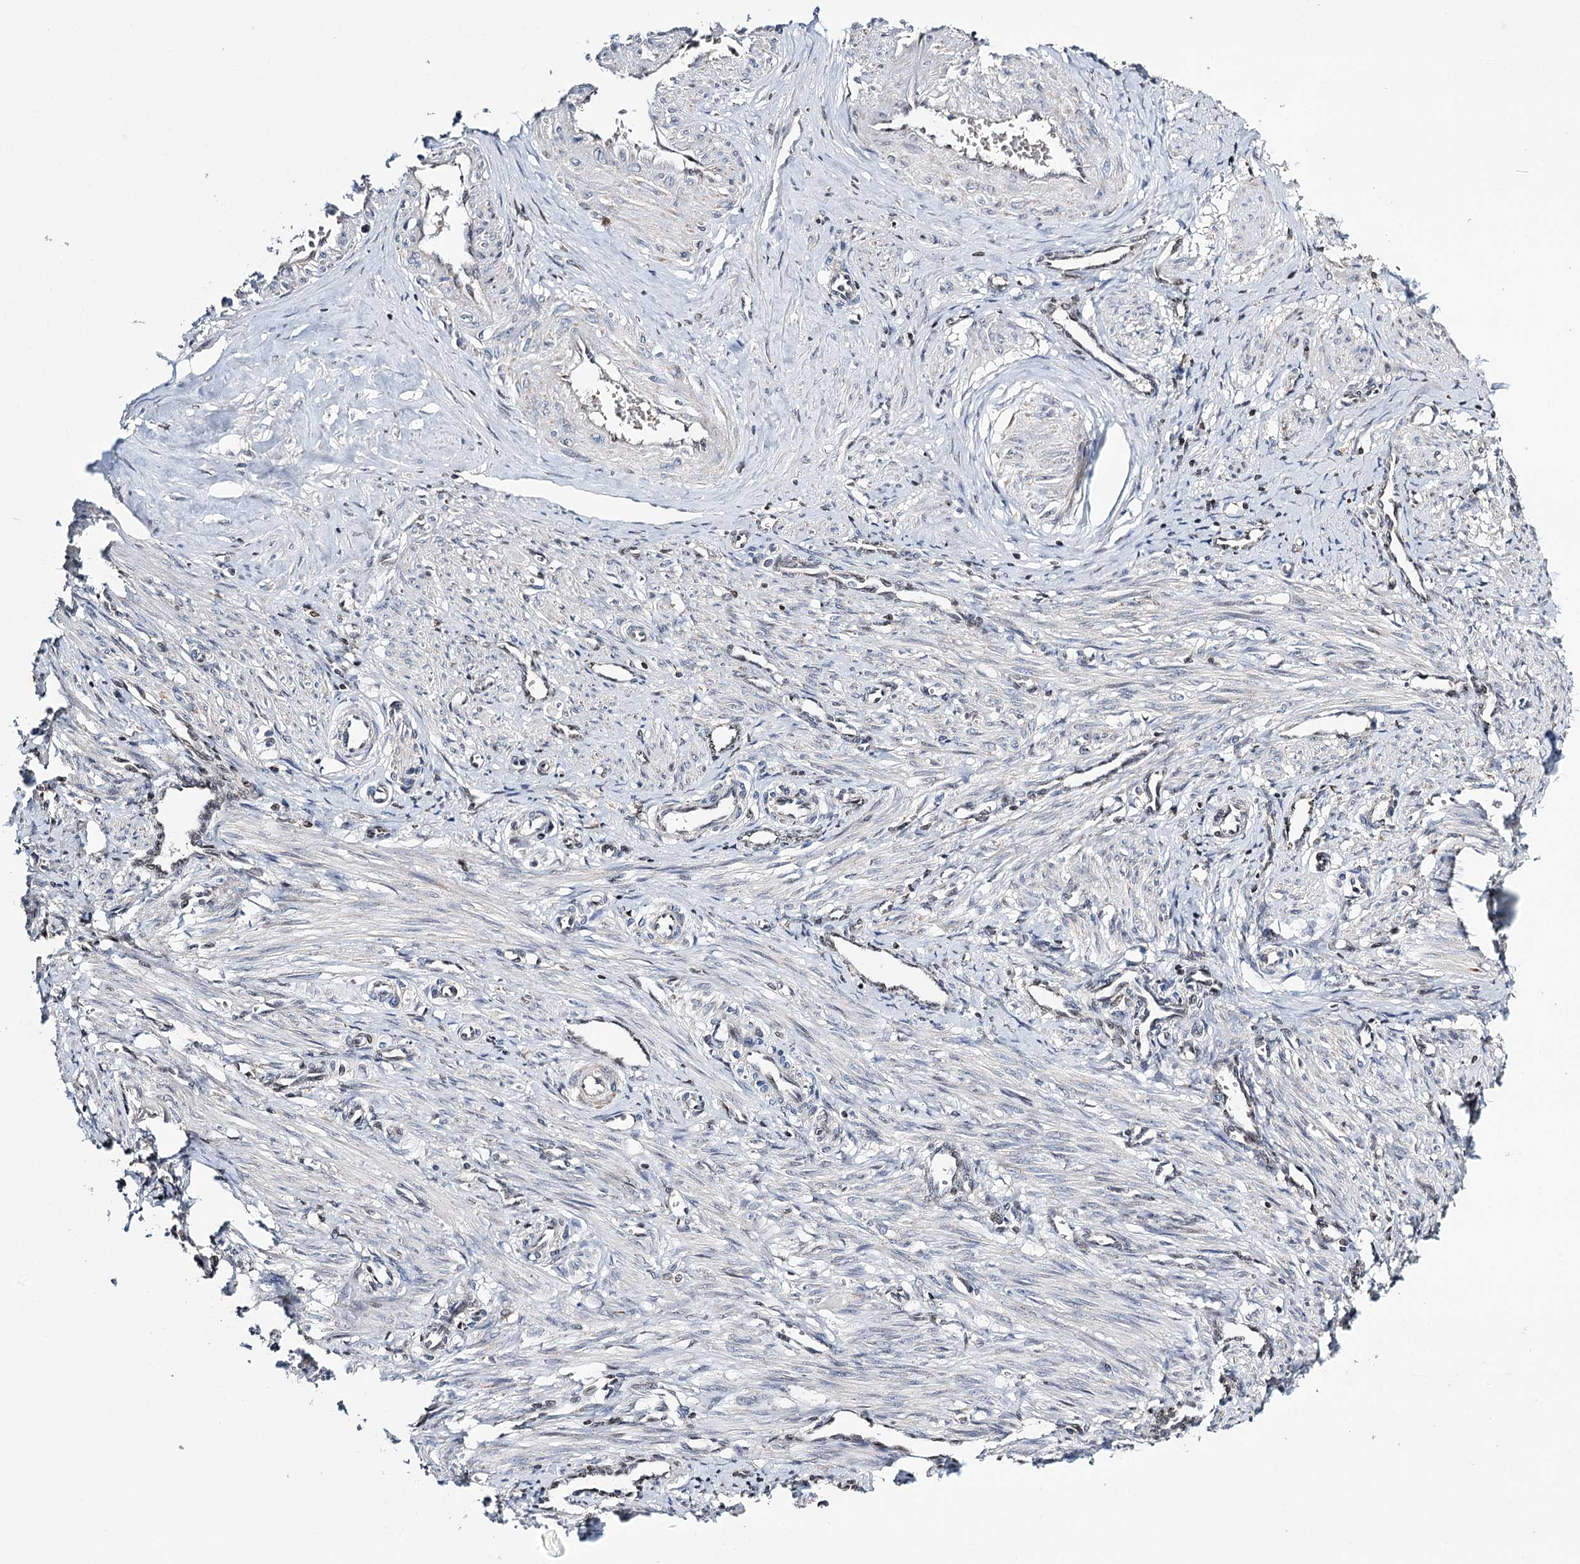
{"staining": {"intensity": "weak", "quantity": "25%-75%", "location": "cytoplasmic/membranous"}, "tissue": "smooth muscle", "cell_type": "Smooth muscle cells", "image_type": "normal", "snomed": [{"axis": "morphology", "description": "Normal tissue, NOS"}, {"axis": "topography", "description": "Endometrium"}], "caption": "Immunohistochemistry (IHC) micrograph of benign human smooth muscle stained for a protein (brown), which displays low levels of weak cytoplasmic/membranous positivity in approximately 25%-75% of smooth muscle cells.", "gene": "CFAP46", "patient": {"sex": "female", "age": 33}}